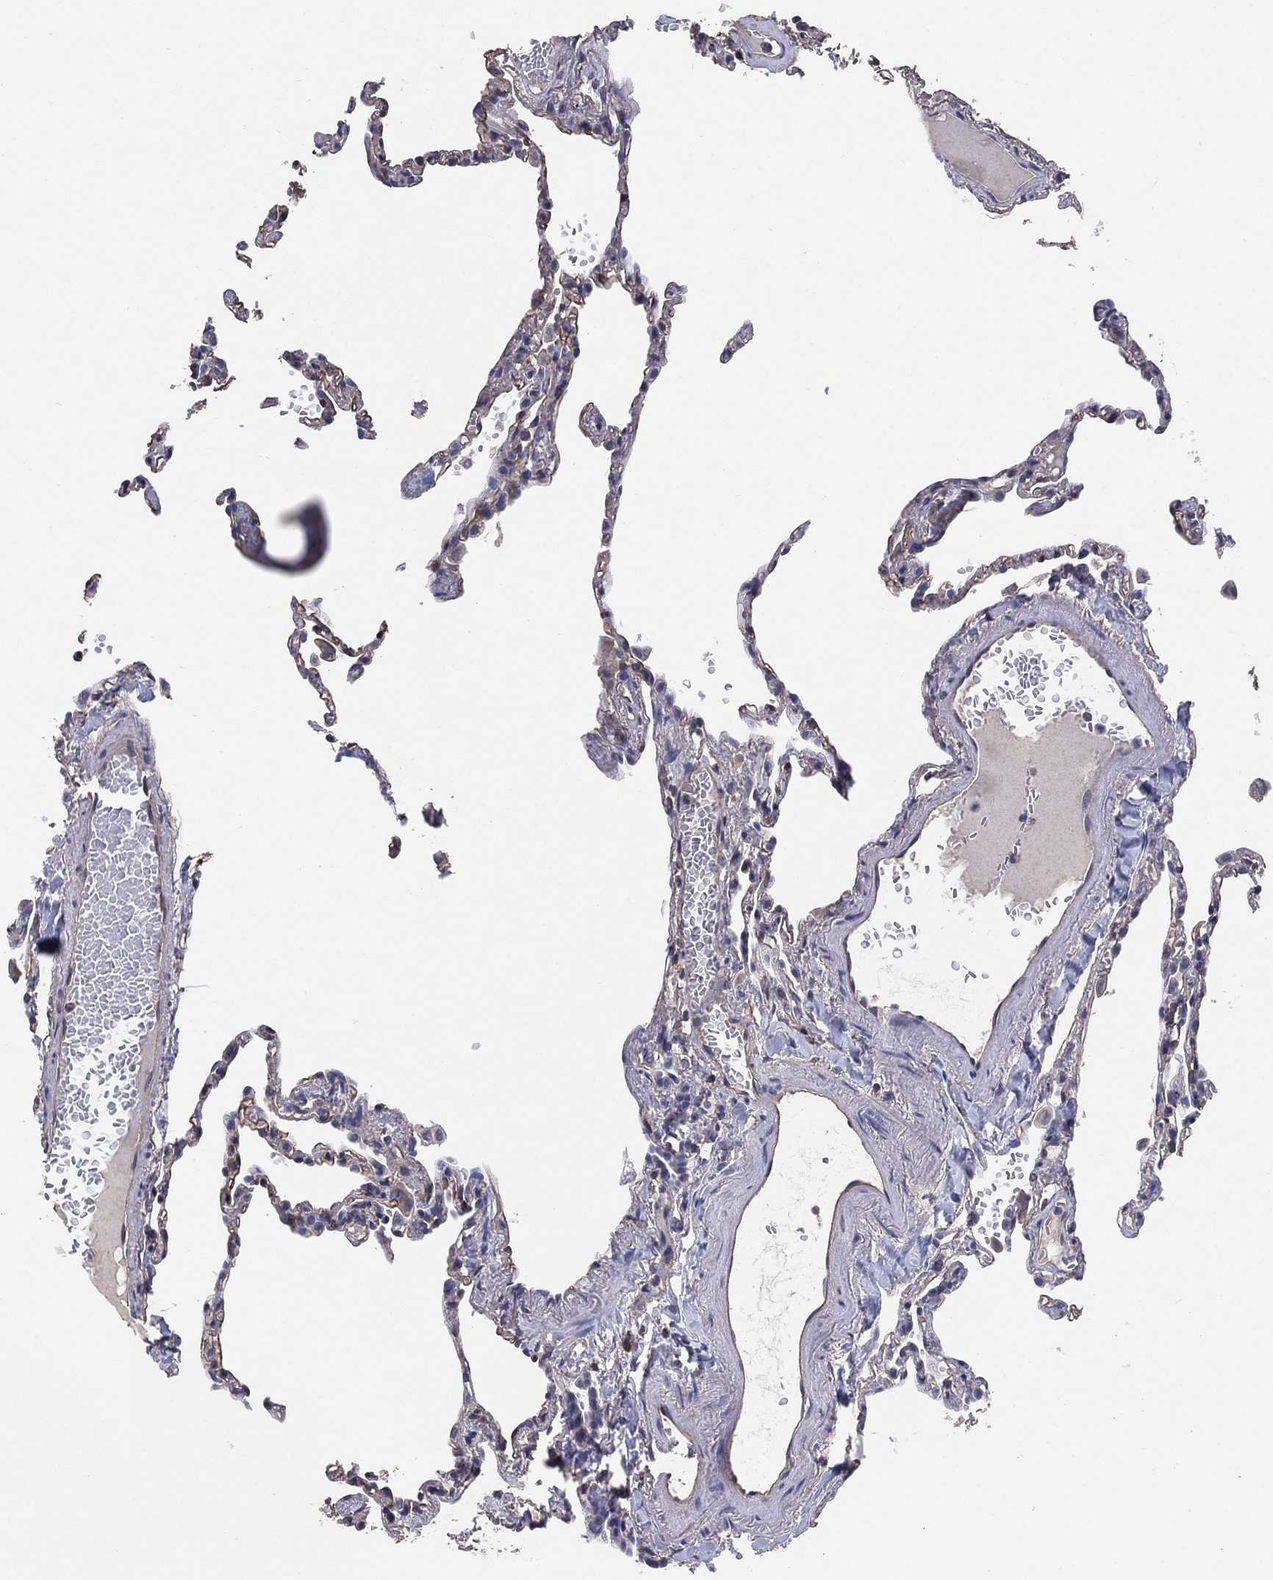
{"staining": {"intensity": "moderate", "quantity": "<25%", "location": "cytoplasmic/membranous"}, "tissue": "lung", "cell_type": "Alveolar cells", "image_type": "normal", "snomed": [{"axis": "morphology", "description": "Normal tissue, NOS"}, {"axis": "topography", "description": "Lung"}], "caption": "Immunohistochemistry of benign lung reveals low levels of moderate cytoplasmic/membranous expression in approximately <25% of alveolar cells. (DAB (3,3'-diaminobenzidine) IHC with brightfield microscopy, high magnification).", "gene": "KLK5", "patient": {"sex": "male", "age": 78}}